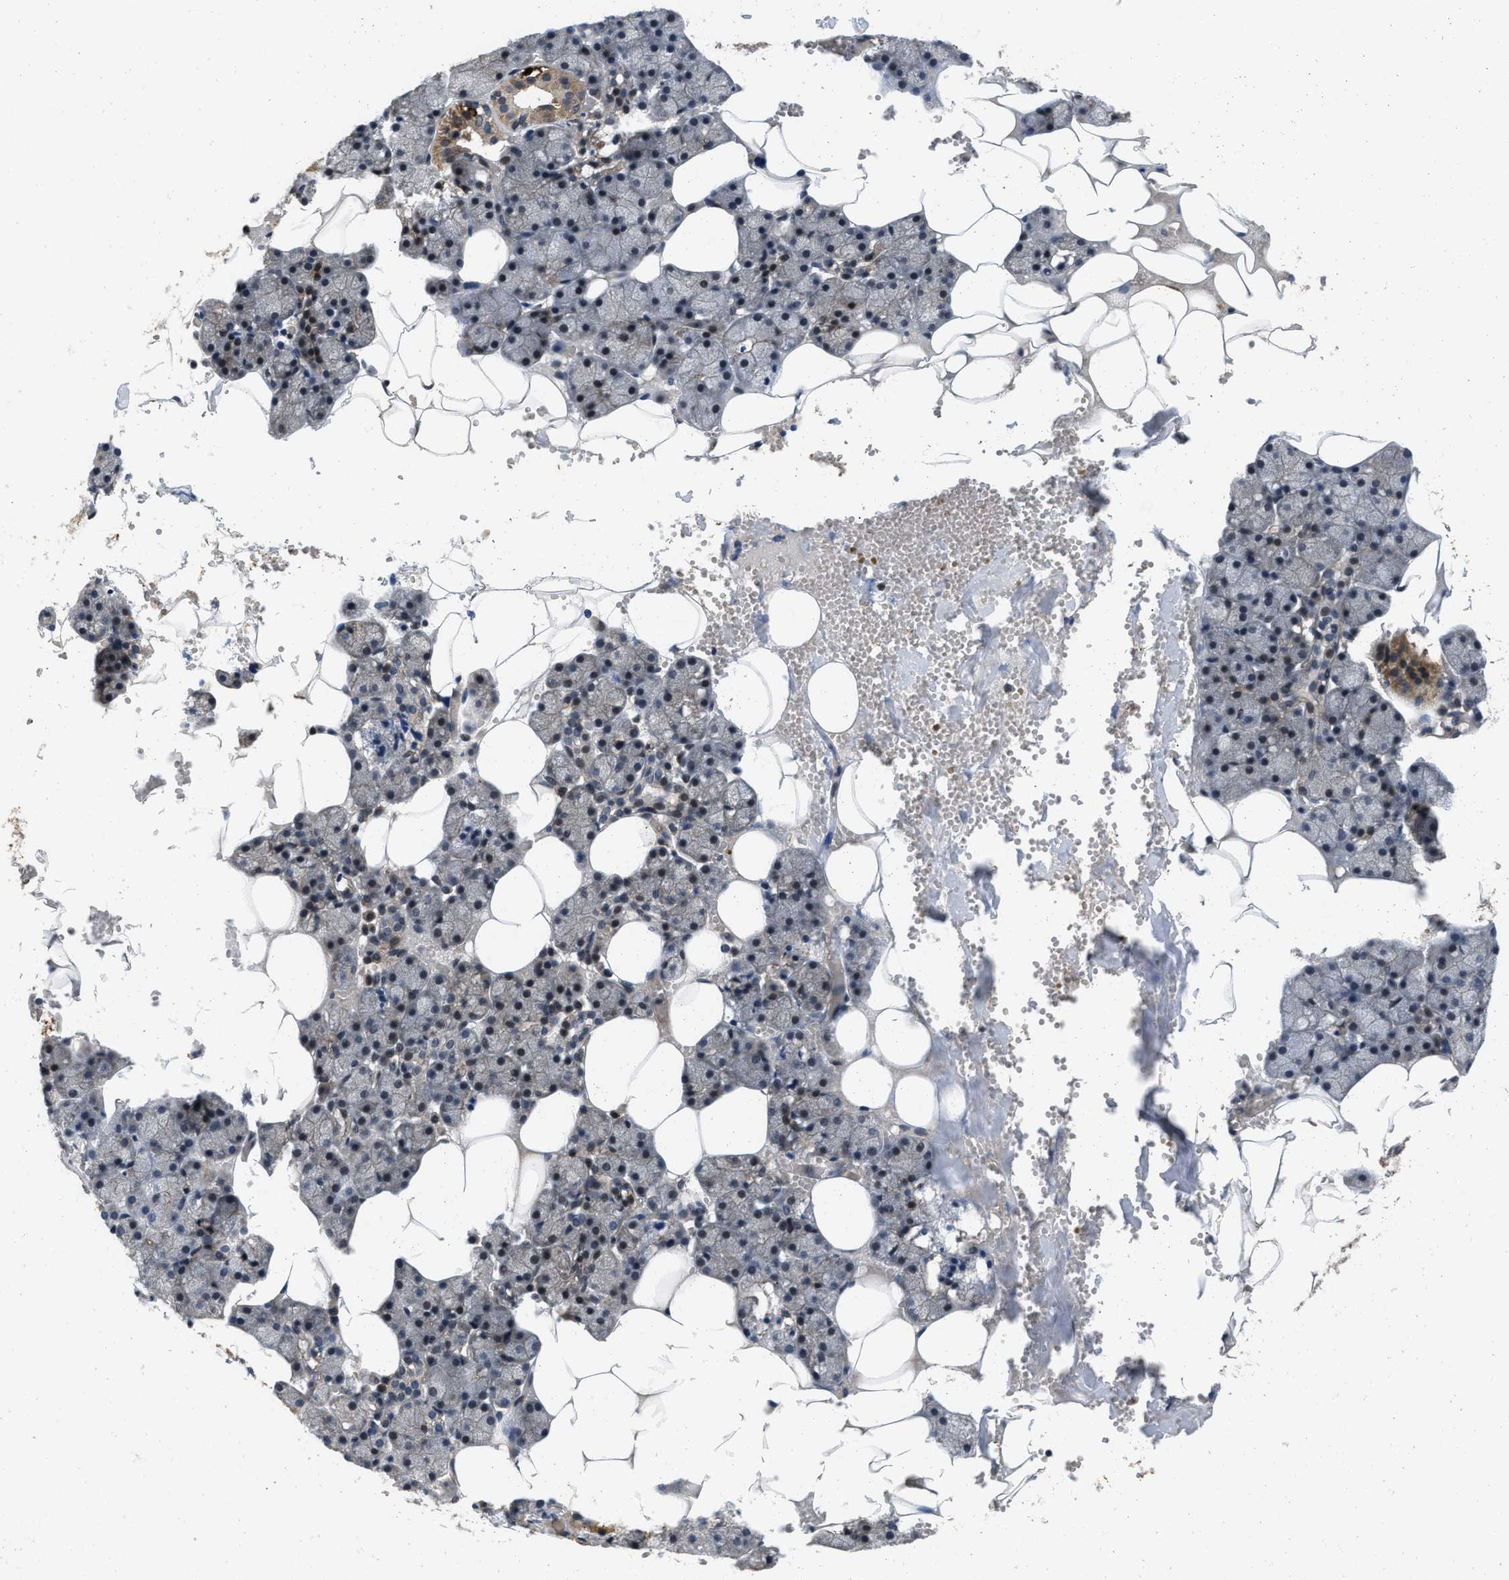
{"staining": {"intensity": "moderate", "quantity": "25%-75%", "location": "cytoplasmic/membranous"}, "tissue": "salivary gland", "cell_type": "Glandular cells", "image_type": "normal", "snomed": [{"axis": "morphology", "description": "Normal tissue, NOS"}, {"axis": "topography", "description": "Salivary gland"}], "caption": "The image exhibits staining of normal salivary gland, revealing moderate cytoplasmic/membranous protein positivity (brown color) within glandular cells. (brown staining indicates protein expression, while blue staining denotes nuclei).", "gene": "PRDM14", "patient": {"sex": "male", "age": 62}}